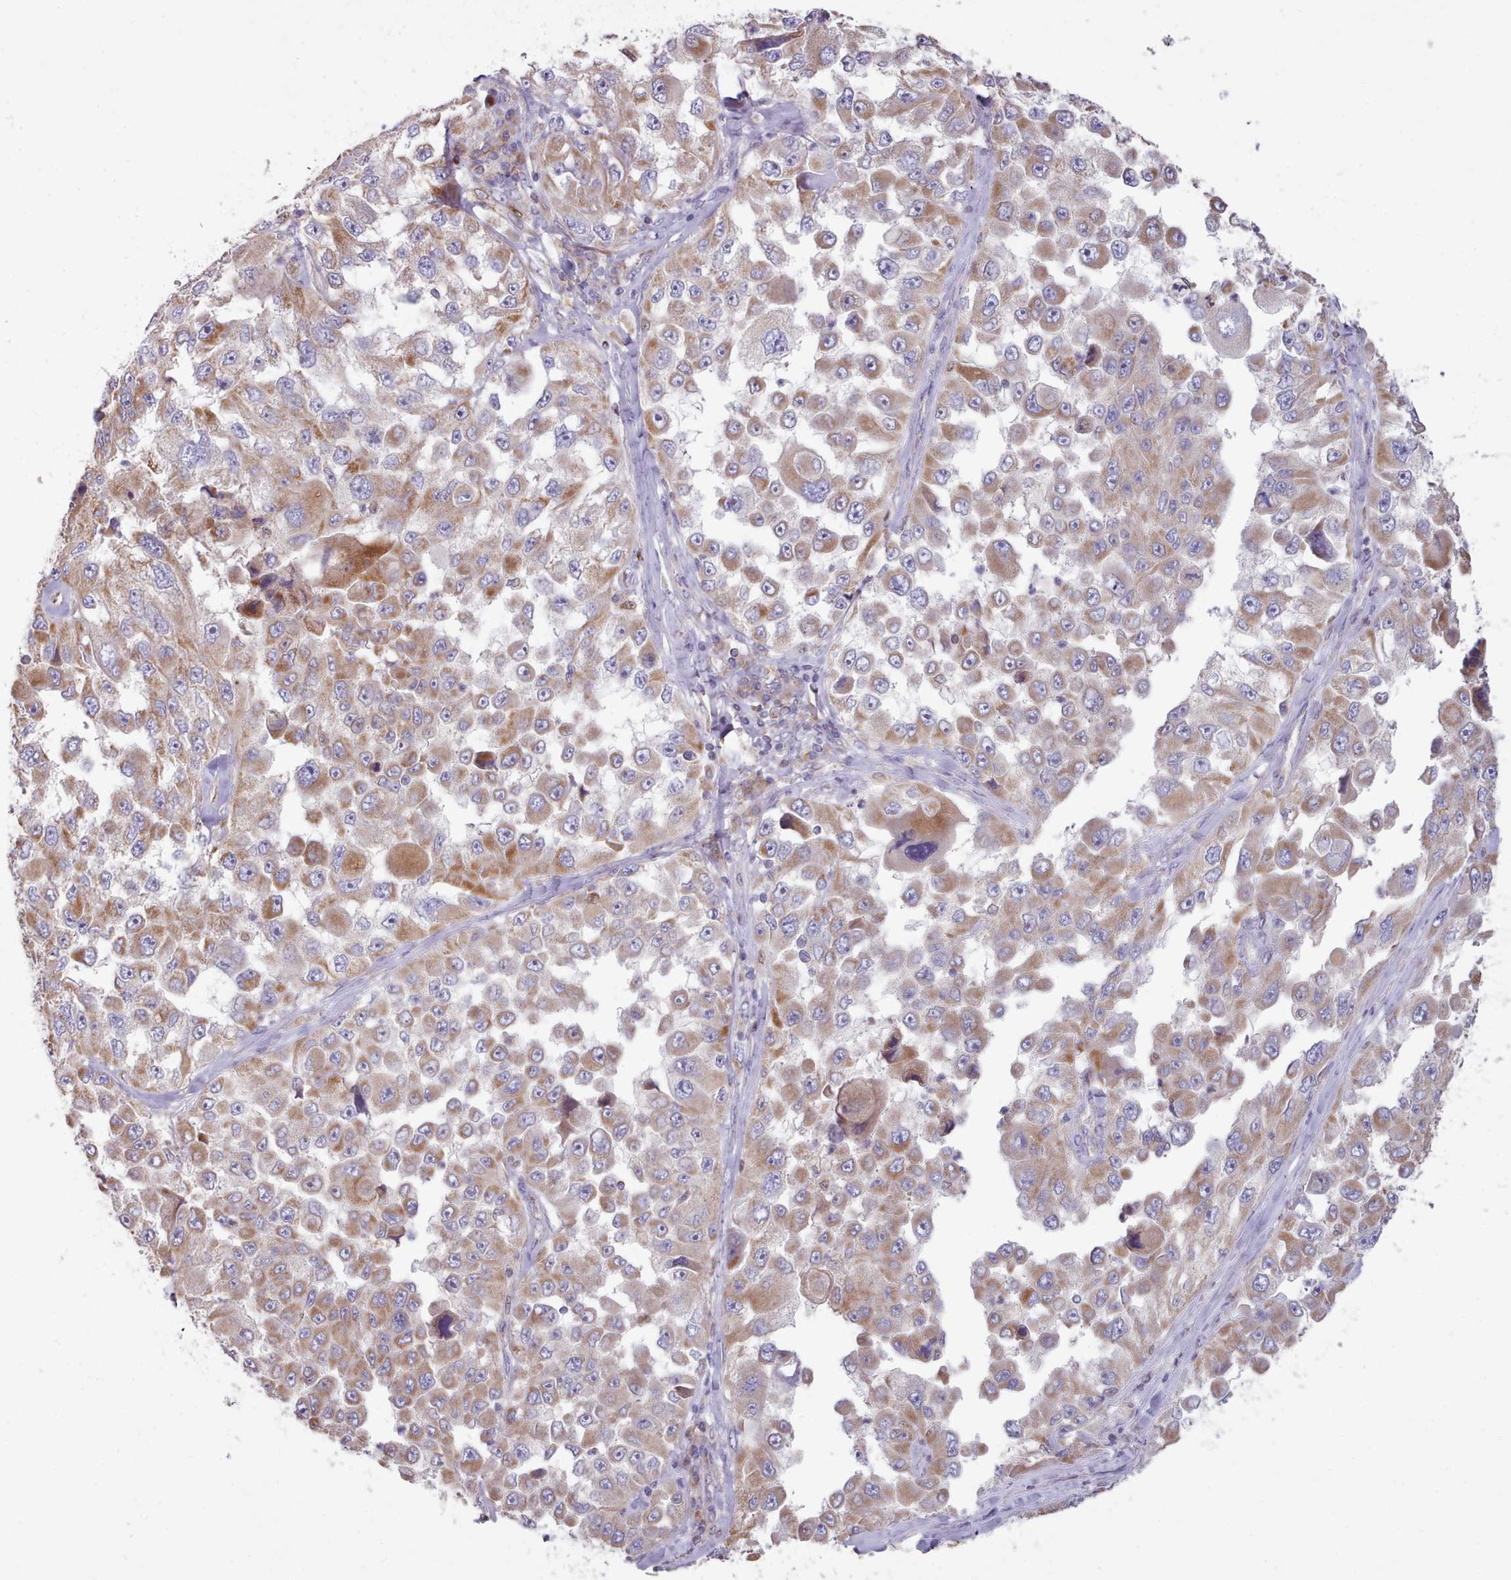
{"staining": {"intensity": "moderate", "quantity": ">75%", "location": "cytoplasmic/membranous"}, "tissue": "melanoma", "cell_type": "Tumor cells", "image_type": "cancer", "snomed": [{"axis": "morphology", "description": "Malignant melanoma, Metastatic site"}, {"axis": "topography", "description": "Lymph node"}], "caption": "DAB immunohistochemical staining of melanoma displays moderate cytoplasmic/membranous protein expression in about >75% of tumor cells.", "gene": "HSDL2", "patient": {"sex": "male", "age": 62}}